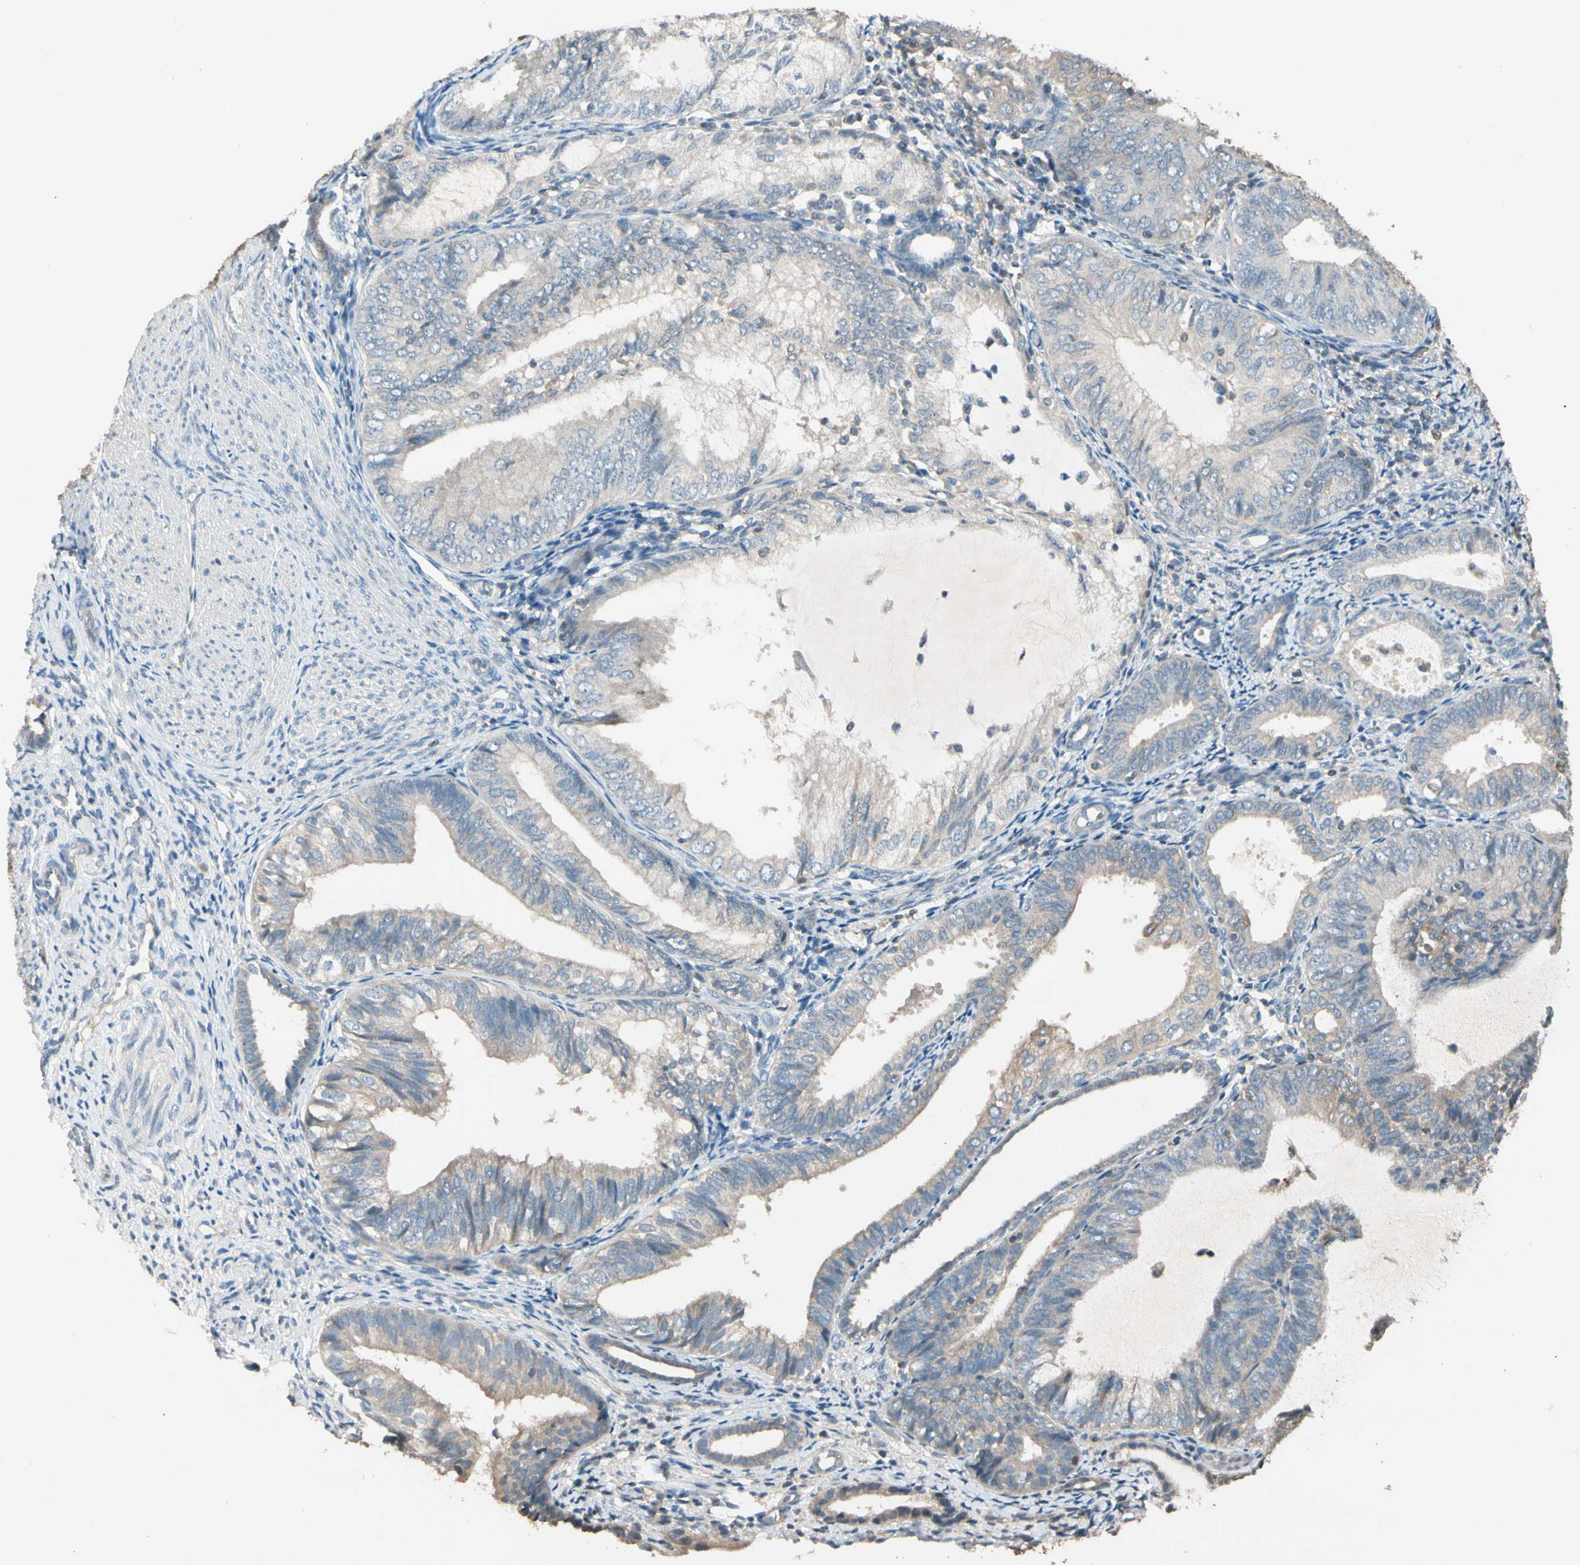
{"staining": {"intensity": "weak", "quantity": "25%-75%", "location": "cytoplasmic/membranous"}, "tissue": "endometrial cancer", "cell_type": "Tumor cells", "image_type": "cancer", "snomed": [{"axis": "morphology", "description": "Adenocarcinoma, NOS"}, {"axis": "topography", "description": "Endometrium"}], "caption": "Immunohistochemical staining of endometrial cancer (adenocarcinoma) exhibits low levels of weak cytoplasmic/membranous staining in approximately 25%-75% of tumor cells. (IHC, brightfield microscopy, high magnification).", "gene": "MAP3K7", "patient": {"sex": "female", "age": 81}}